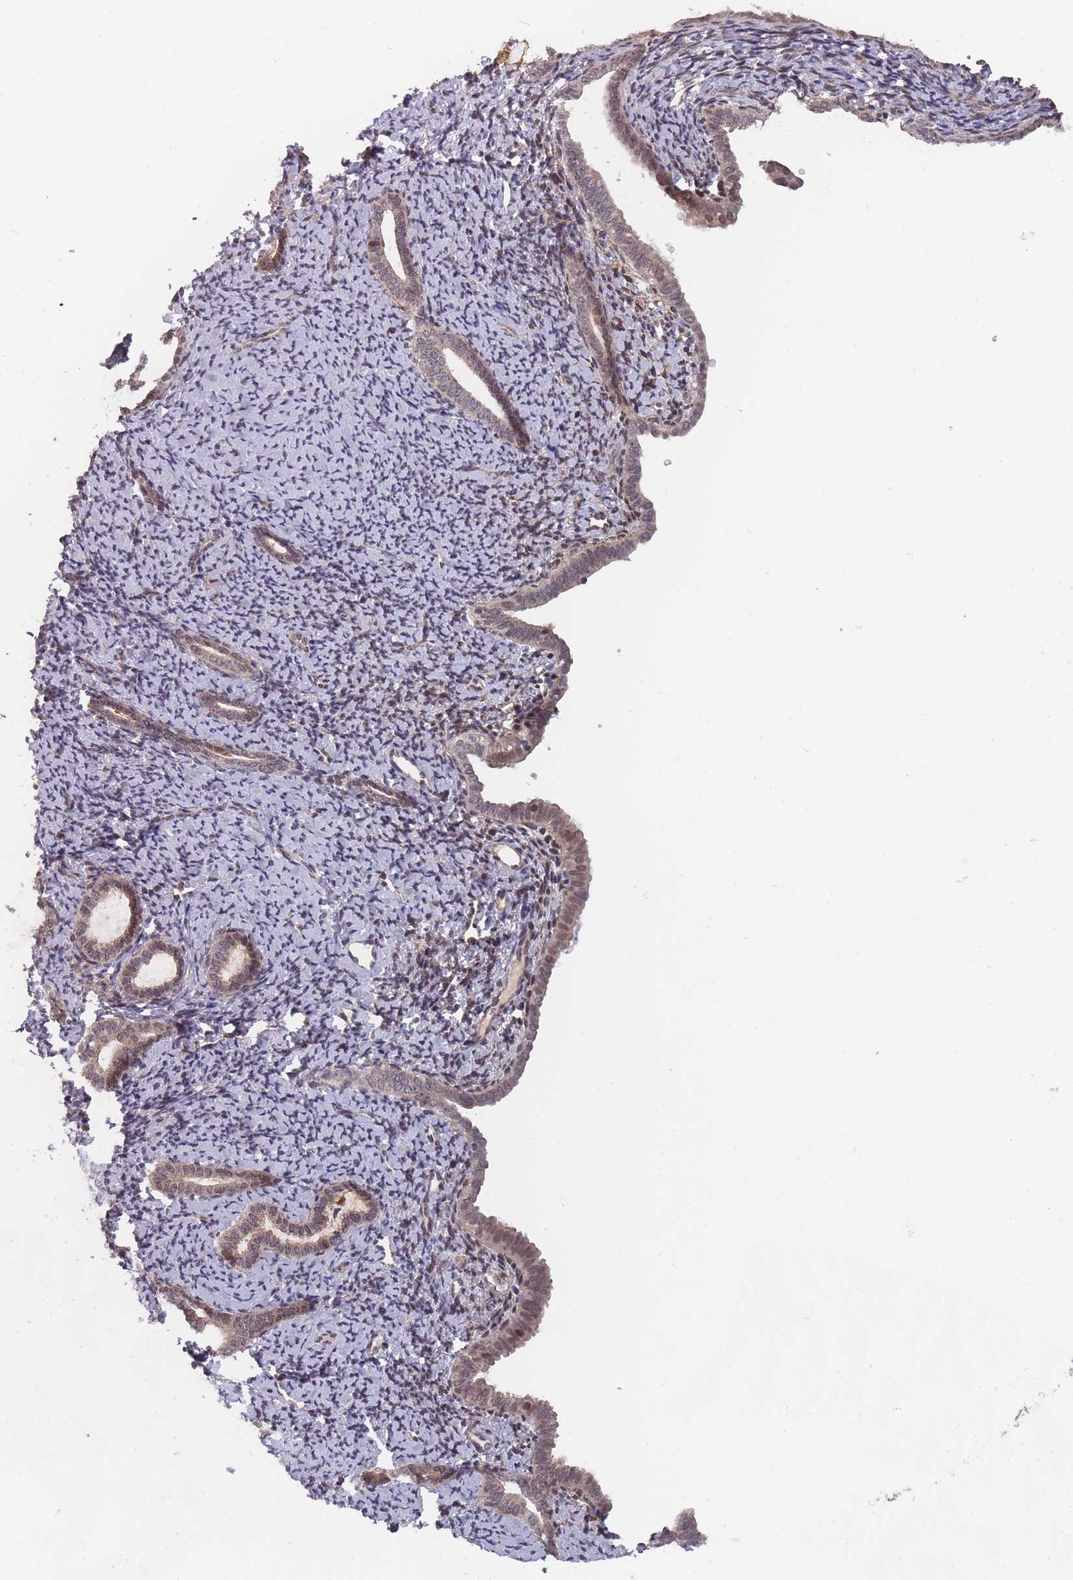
{"staining": {"intensity": "weak", "quantity": "25%-75%", "location": "cytoplasmic/membranous,nuclear"}, "tissue": "endometrium", "cell_type": "Cells in endometrial stroma", "image_type": "normal", "snomed": [{"axis": "morphology", "description": "Normal tissue, NOS"}, {"axis": "topography", "description": "Endometrium"}], "caption": "This histopathology image shows immunohistochemistry staining of unremarkable endometrium, with low weak cytoplasmic/membranous,nuclear staining in about 25%-75% of cells in endometrial stroma.", "gene": "CNTRL", "patient": {"sex": "female", "age": 63}}